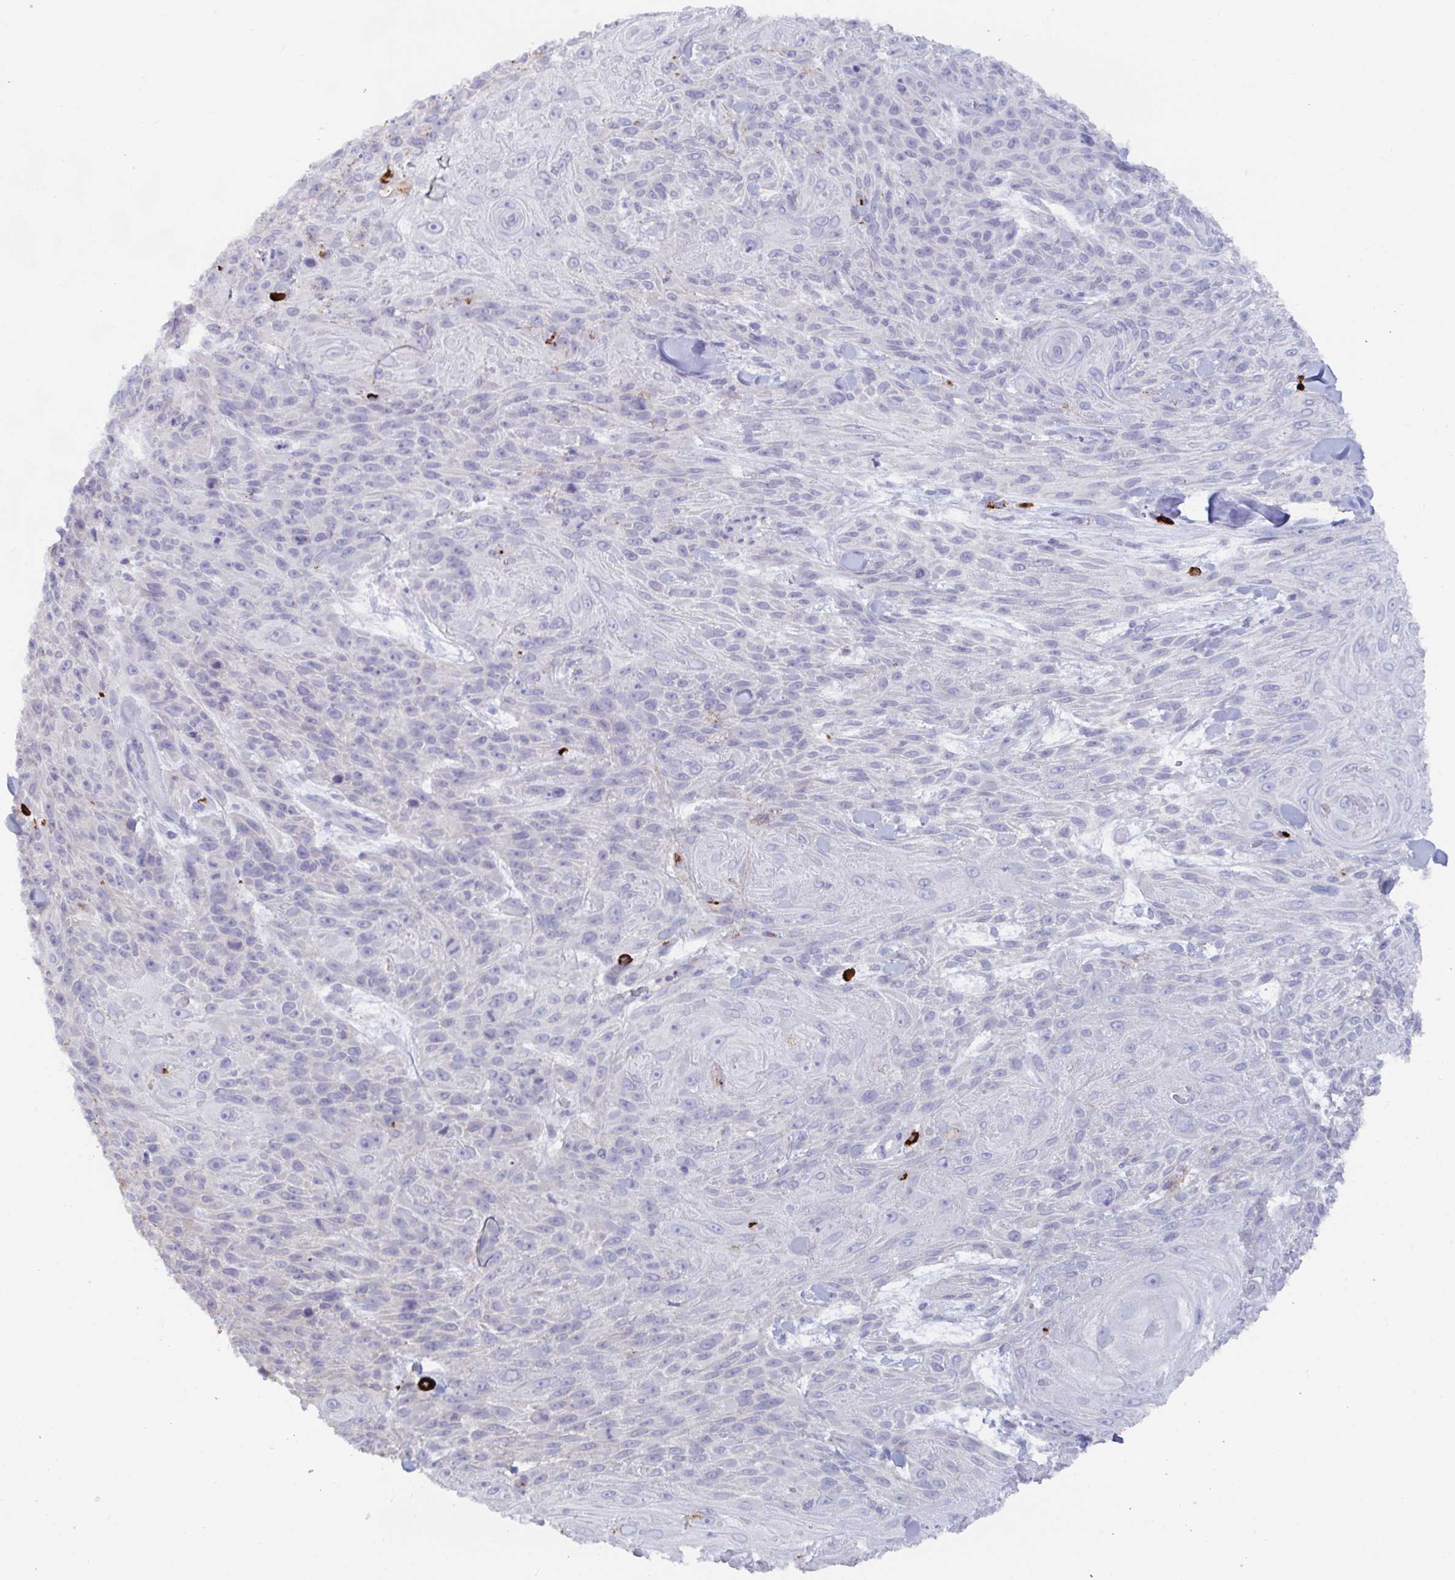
{"staining": {"intensity": "negative", "quantity": "none", "location": "none"}, "tissue": "skin cancer", "cell_type": "Tumor cells", "image_type": "cancer", "snomed": [{"axis": "morphology", "description": "Squamous cell carcinoma, NOS"}, {"axis": "topography", "description": "Skin"}], "caption": "The IHC image has no significant staining in tumor cells of skin squamous cell carcinoma tissue.", "gene": "KCNK5", "patient": {"sex": "male", "age": 88}}